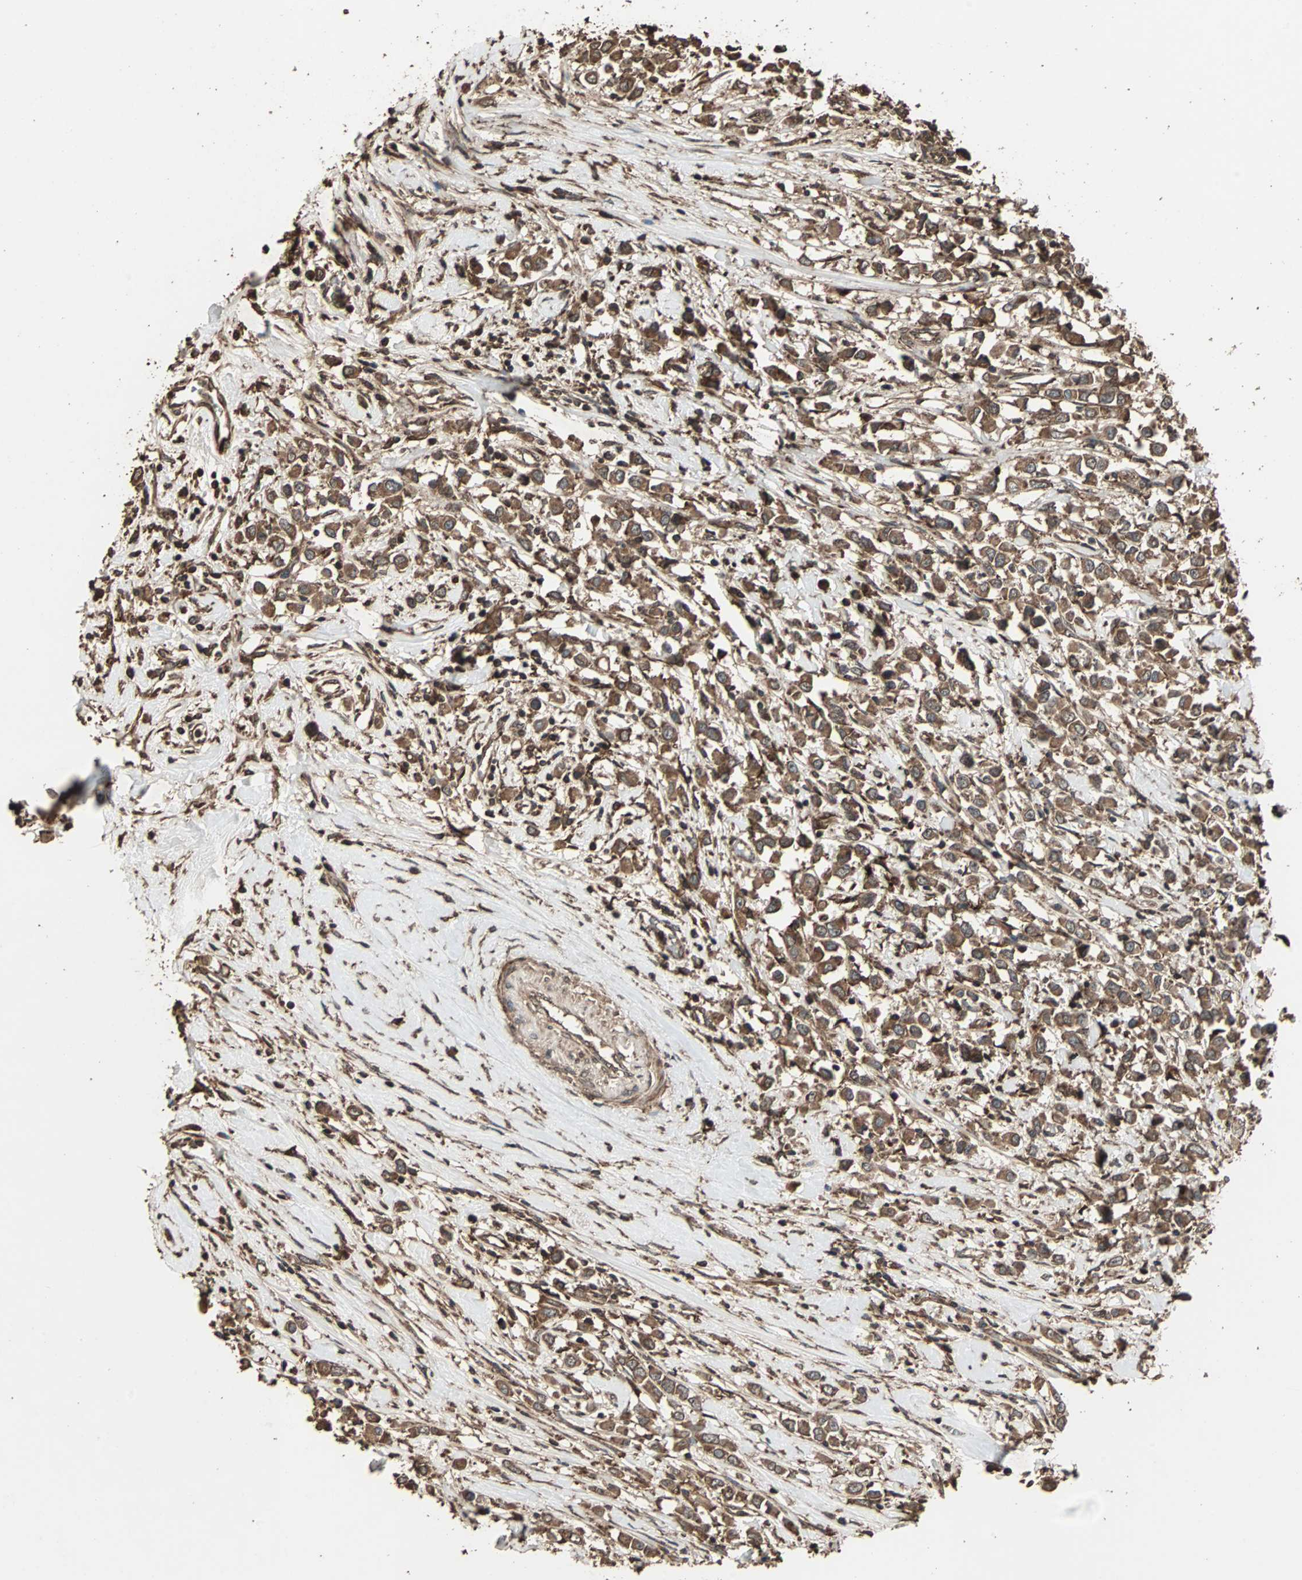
{"staining": {"intensity": "strong", "quantity": ">75%", "location": "cytoplasmic/membranous"}, "tissue": "breast cancer", "cell_type": "Tumor cells", "image_type": "cancer", "snomed": [{"axis": "morphology", "description": "Duct carcinoma"}, {"axis": "topography", "description": "Breast"}], "caption": "Immunohistochemical staining of human breast invasive ductal carcinoma reveals high levels of strong cytoplasmic/membranous protein staining in about >75% of tumor cells. (DAB (3,3'-diaminobenzidine) IHC, brown staining for protein, blue staining for nuclei).", "gene": "LAMTOR5", "patient": {"sex": "female", "age": 61}}